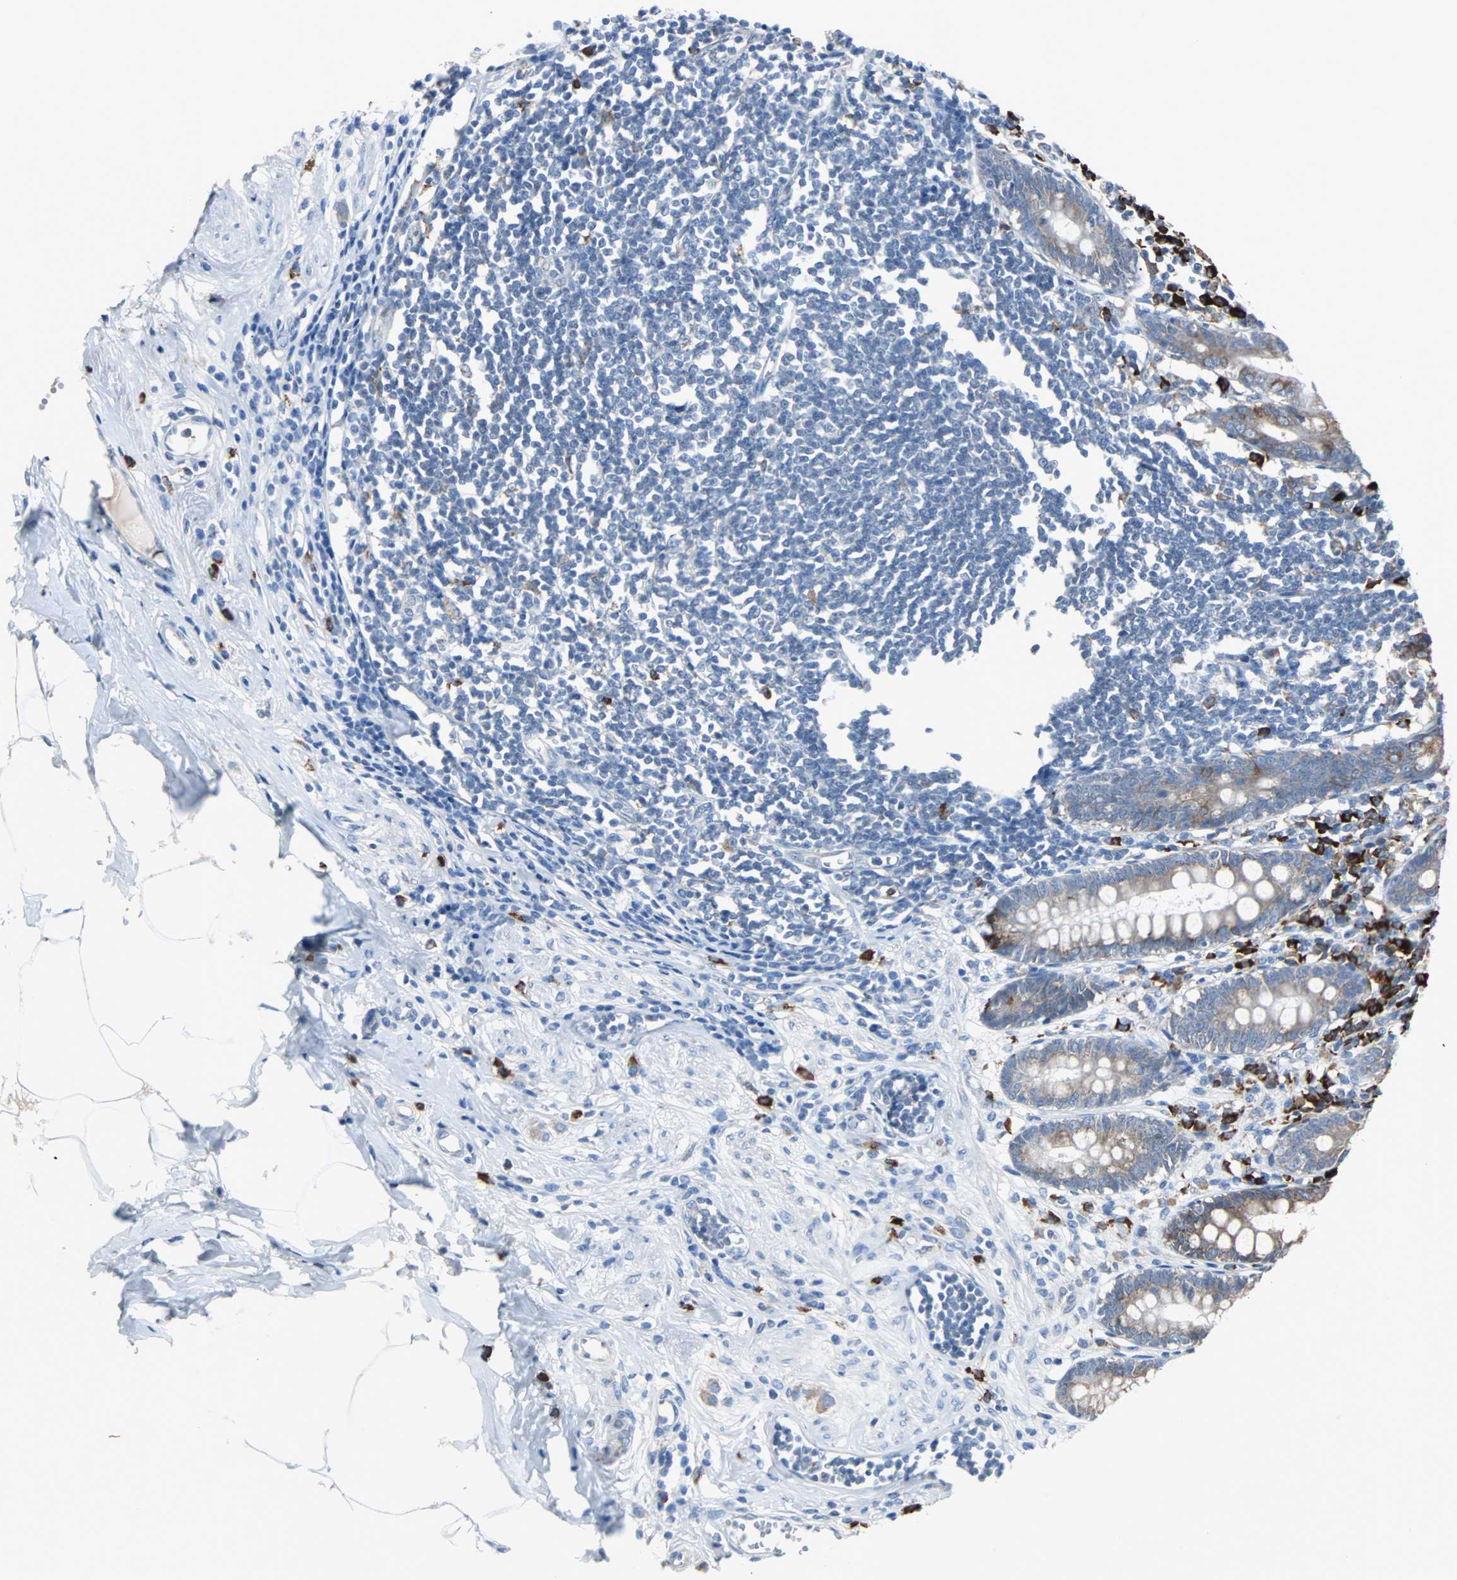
{"staining": {"intensity": "weak", "quantity": "25%-75%", "location": "cytoplasmic/membranous"}, "tissue": "appendix", "cell_type": "Glandular cells", "image_type": "normal", "snomed": [{"axis": "morphology", "description": "Normal tissue, NOS"}, {"axis": "topography", "description": "Appendix"}], "caption": "A brown stain labels weak cytoplasmic/membranous expression of a protein in glandular cells of normal human appendix.", "gene": "PDIA4", "patient": {"sex": "female", "age": 50}}